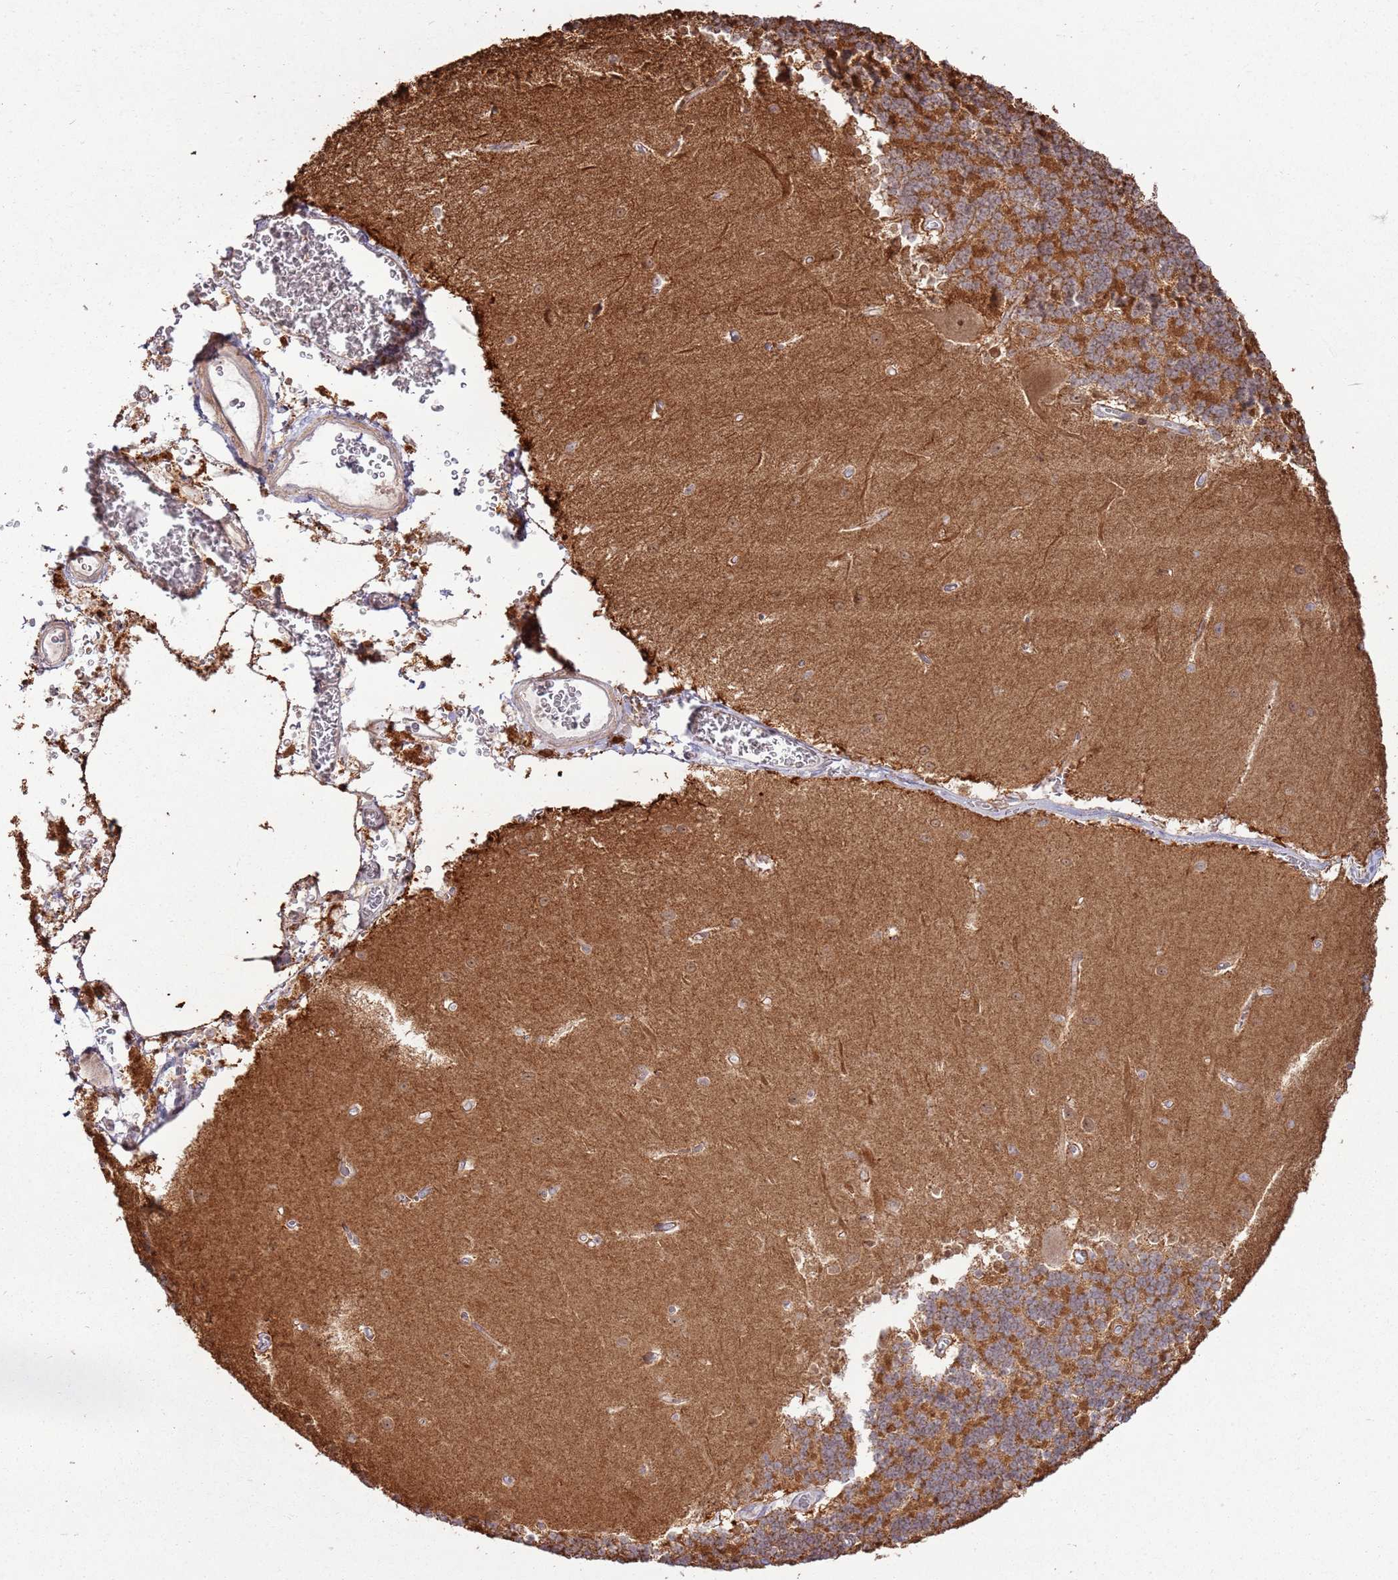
{"staining": {"intensity": "moderate", "quantity": ">75%", "location": "cytoplasmic/membranous"}, "tissue": "cerebellum", "cell_type": "Cells in granular layer", "image_type": "normal", "snomed": [{"axis": "morphology", "description": "Normal tissue, NOS"}, {"axis": "topography", "description": "Cerebellum"}], "caption": "Human cerebellum stained with a brown dye displays moderate cytoplasmic/membranous positive expression in about >75% of cells in granular layer.", "gene": "CNPY1", "patient": {"sex": "male", "age": 37}}